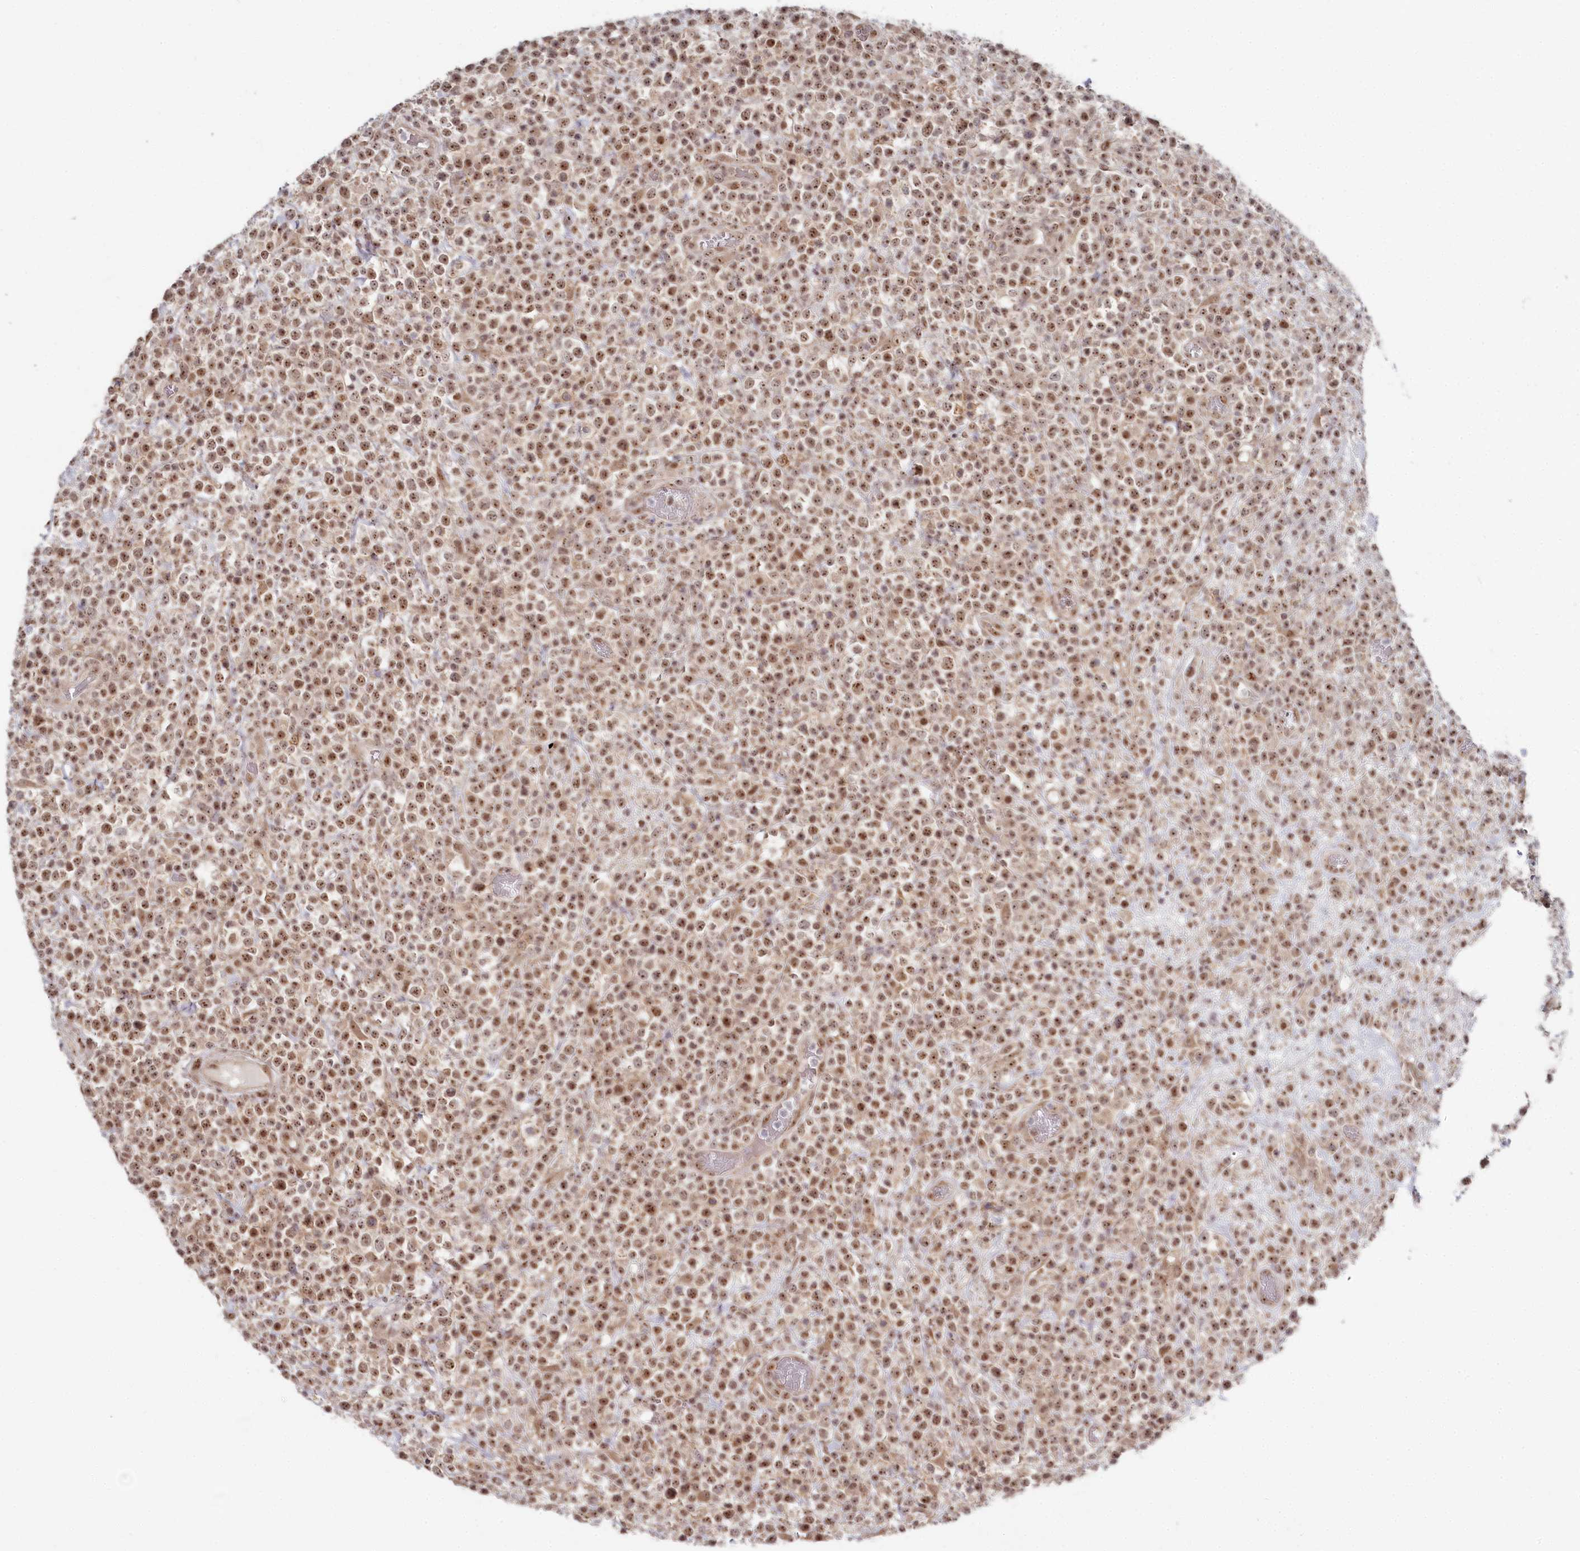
{"staining": {"intensity": "moderate", "quantity": ">75%", "location": "nuclear"}, "tissue": "lymphoma", "cell_type": "Tumor cells", "image_type": "cancer", "snomed": [{"axis": "morphology", "description": "Malignant lymphoma, non-Hodgkin's type, High grade"}, {"axis": "topography", "description": "Colon"}], "caption": "Moderate nuclear protein expression is appreciated in approximately >75% of tumor cells in malignant lymphoma, non-Hodgkin's type (high-grade). (DAB = brown stain, brightfield microscopy at high magnification).", "gene": "EXOSC1", "patient": {"sex": "female", "age": 53}}